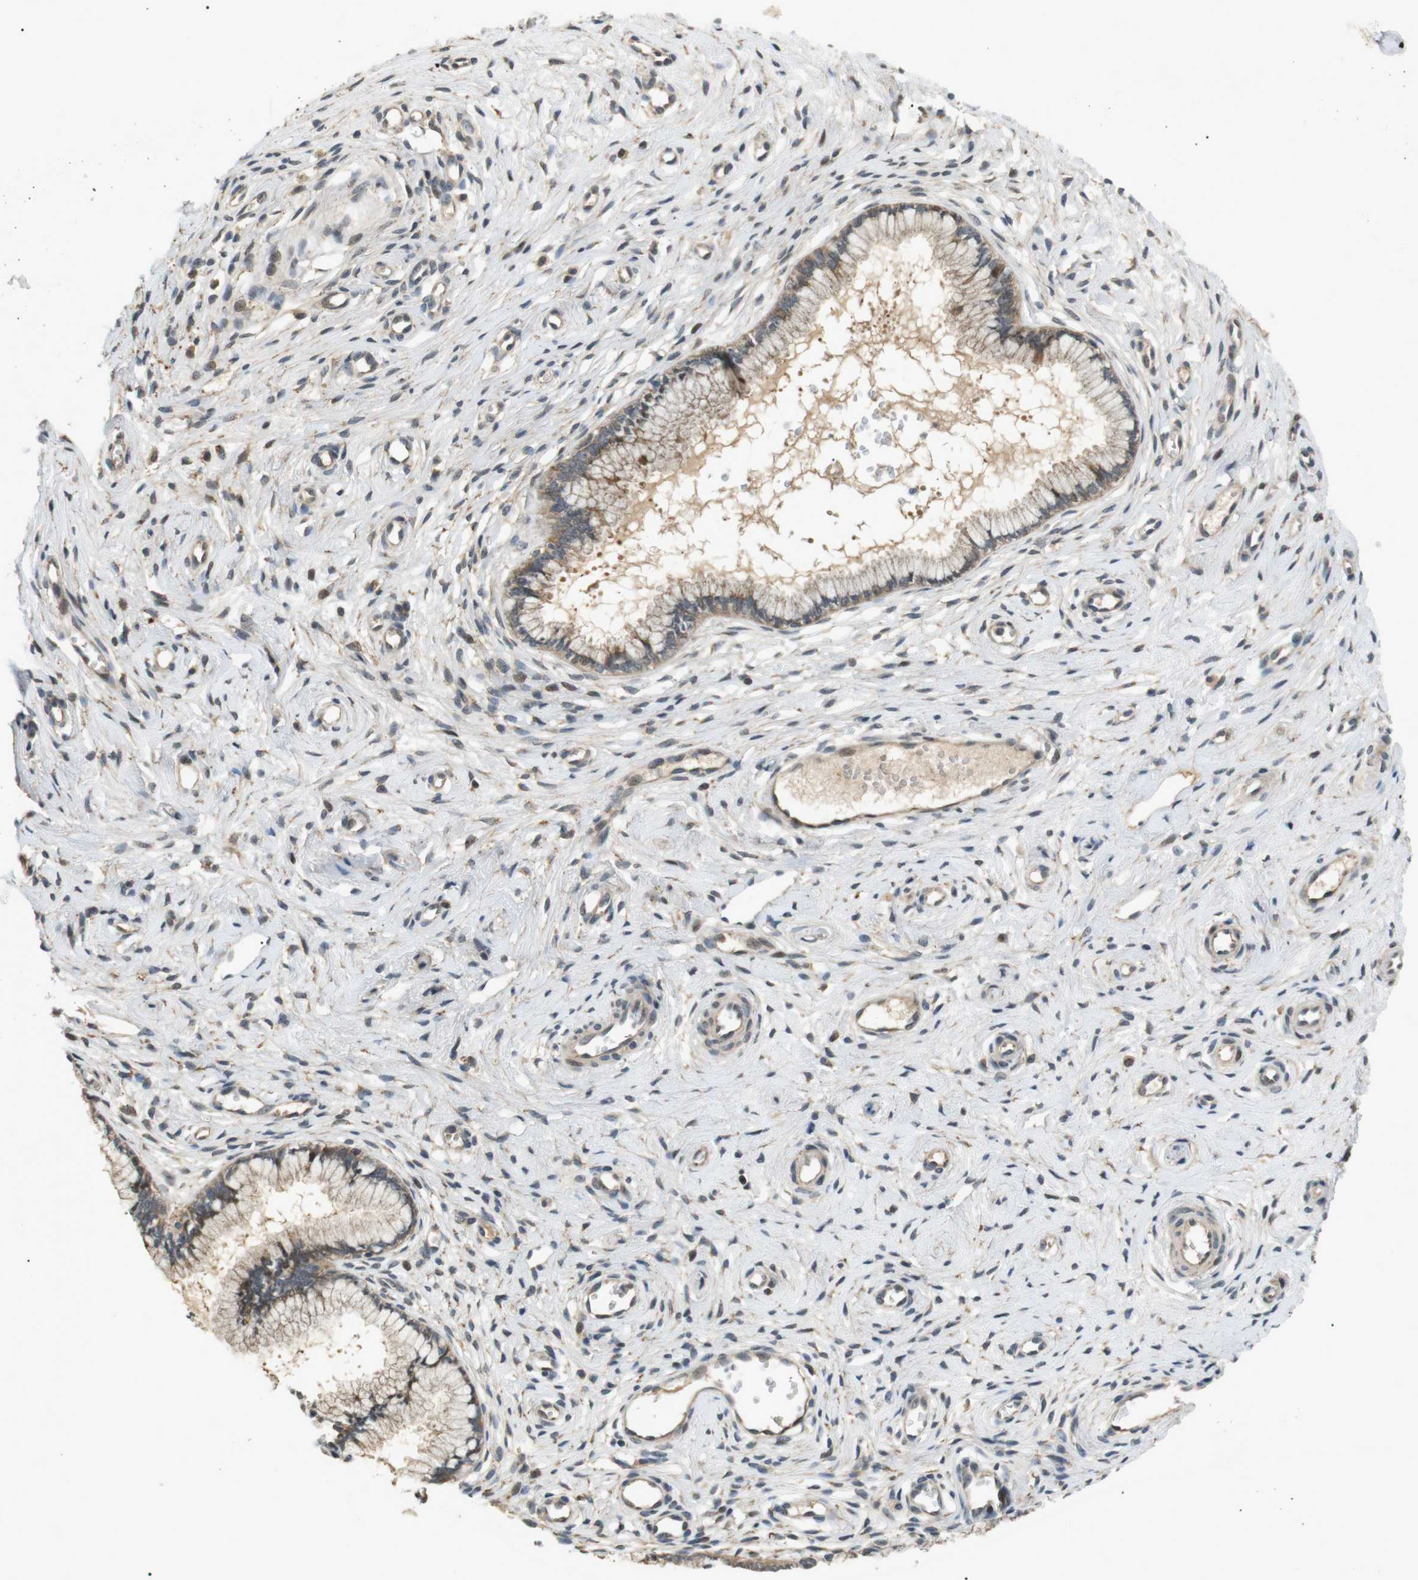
{"staining": {"intensity": "moderate", "quantity": ">75%", "location": "cytoplasmic/membranous"}, "tissue": "cervix", "cell_type": "Glandular cells", "image_type": "normal", "snomed": [{"axis": "morphology", "description": "Normal tissue, NOS"}, {"axis": "topography", "description": "Cervix"}], "caption": "Protein analysis of normal cervix exhibits moderate cytoplasmic/membranous staining in about >75% of glandular cells. (IHC, brightfield microscopy, high magnification).", "gene": "HSPA13", "patient": {"sex": "female", "age": 65}}